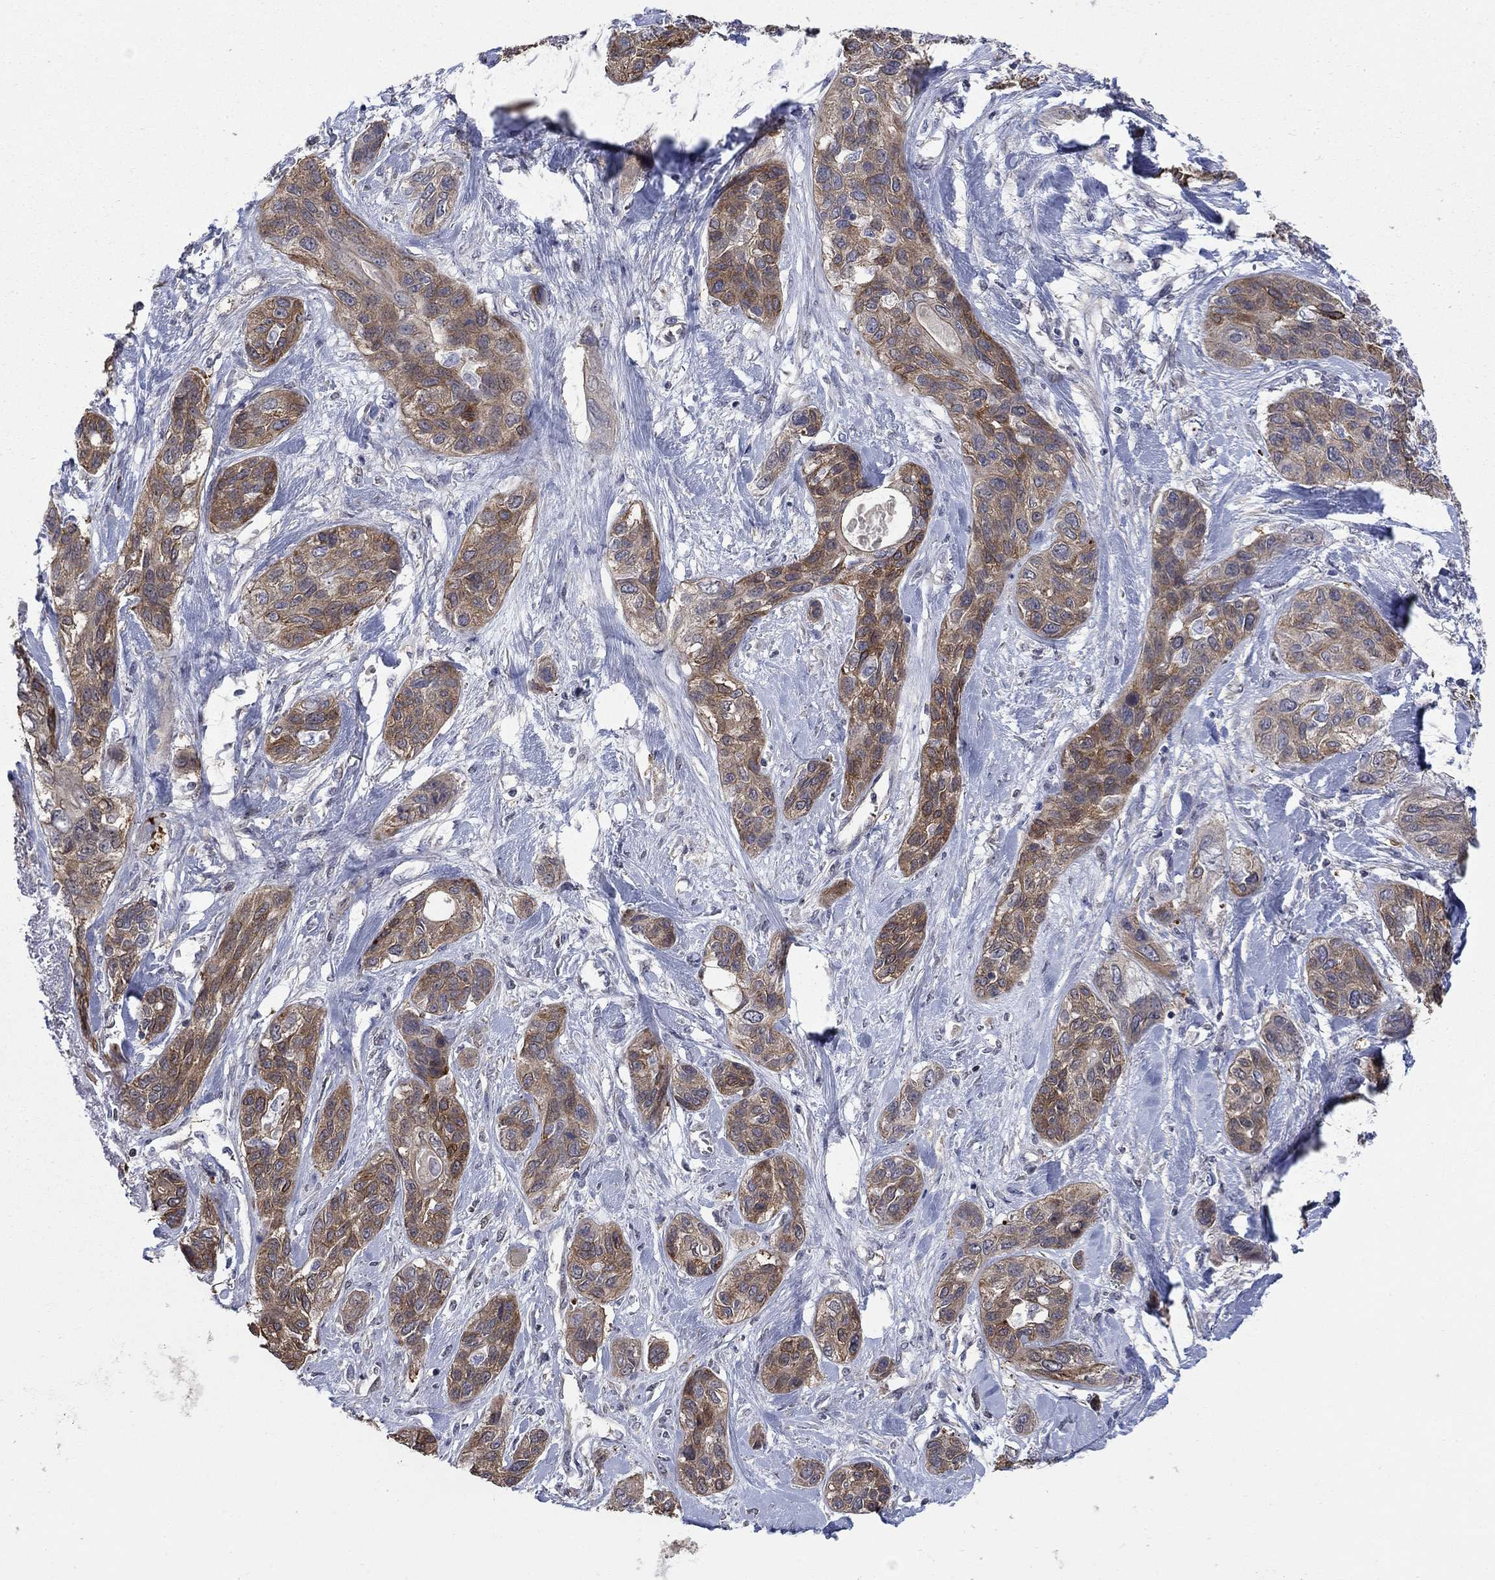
{"staining": {"intensity": "moderate", "quantity": ">75%", "location": "cytoplasmic/membranous"}, "tissue": "lung cancer", "cell_type": "Tumor cells", "image_type": "cancer", "snomed": [{"axis": "morphology", "description": "Squamous cell carcinoma, NOS"}, {"axis": "topography", "description": "Lung"}], "caption": "About >75% of tumor cells in lung cancer (squamous cell carcinoma) exhibit moderate cytoplasmic/membranous protein staining as visualized by brown immunohistochemical staining.", "gene": "PDZD2", "patient": {"sex": "female", "age": 70}}